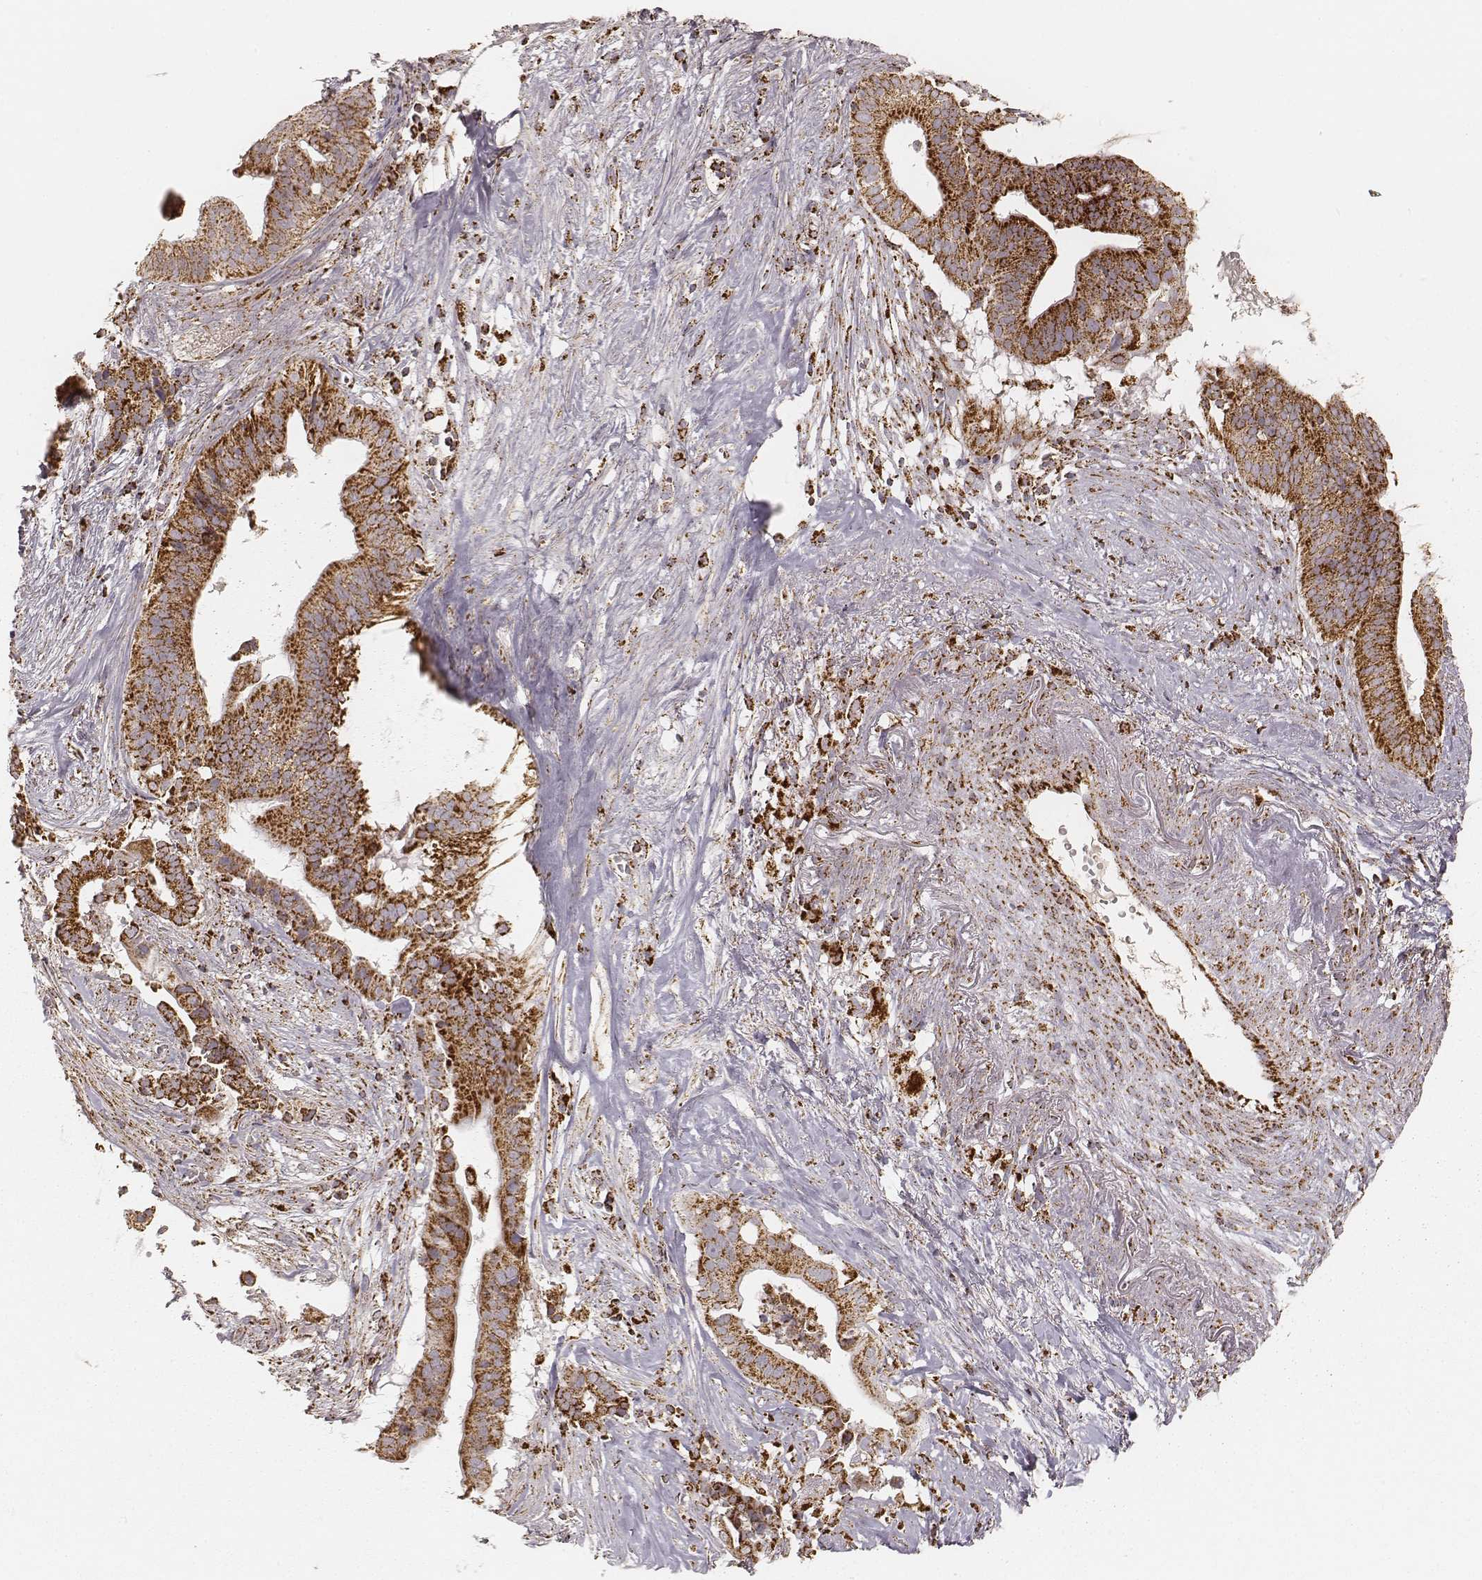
{"staining": {"intensity": "strong", "quantity": ">75%", "location": "cytoplasmic/membranous"}, "tissue": "pancreatic cancer", "cell_type": "Tumor cells", "image_type": "cancer", "snomed": [{"axis": "morphology", "description": "Adenocarcinoma, NOS"}, {"axis": "topography", "description": "Pancreas"}], "caption": "IHC of pancreatic adenocarcinoma shows high levels of strong cytoplasmic/membranous expression in approximately >75% of tumor cells.", "gene": "CS", "patient": {"sex": "male", "age": 61}}